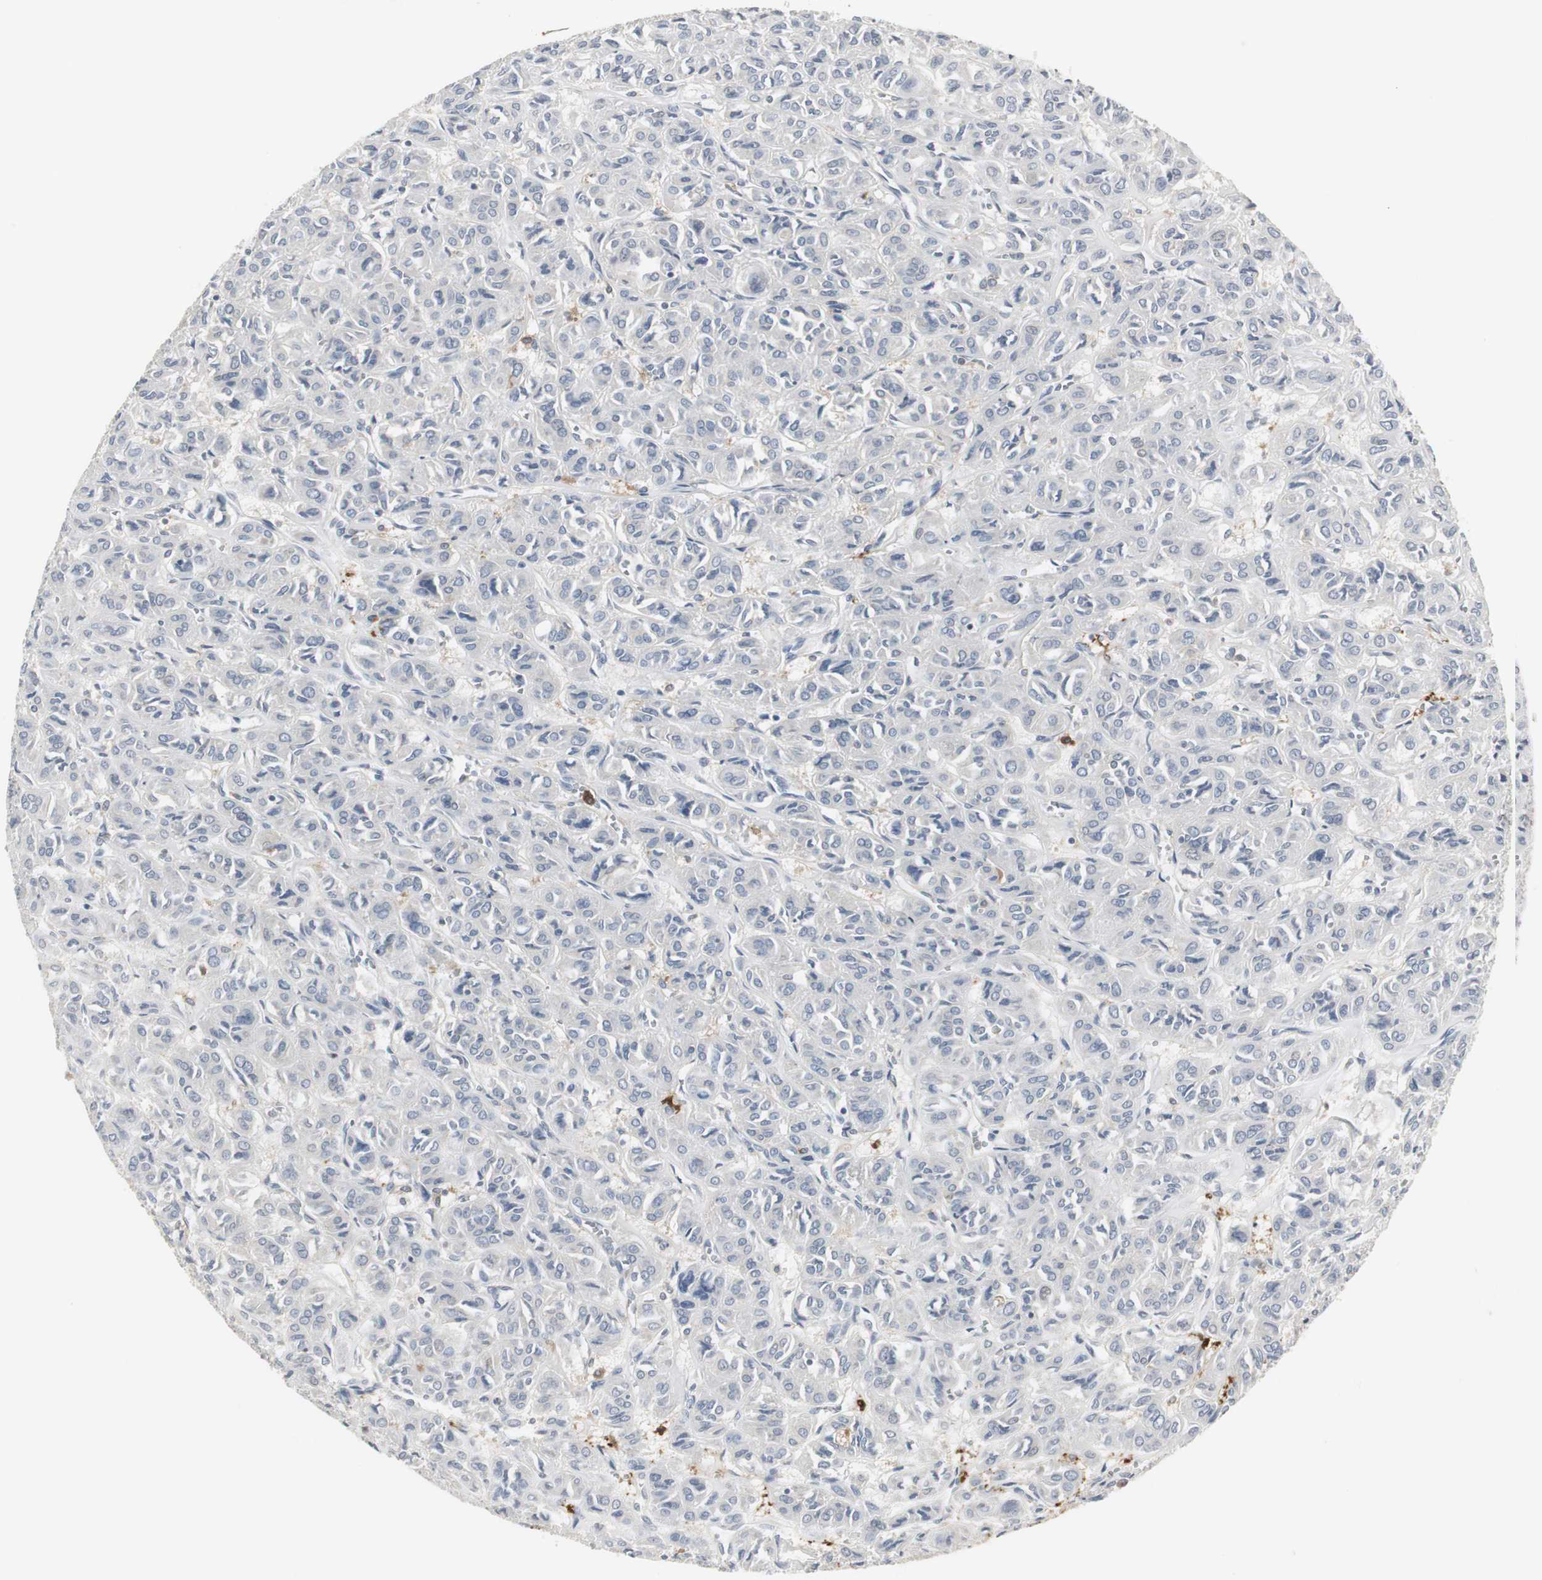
{"staining": {"intensity": "negative", "quantity": "none", "location": "none"}, "tissue": "thyroid cancer", "cell_type": "Tumor cells", "image_type": "cancer", "snomed": [{"axis": "morphology", "description": "Follicular adenoma carcinoma, NOS"}, {"axis": "topography", "description": "Thyroid gland"}], "caption": "Immunohistochemistry (IHC) image of human thyroid follicular adenoma carcinoma stained for a protein (brown), which reveals no positivity in tumor cells.", "gene": "PI15", "patient": {"sex": "female", "age": 71}}